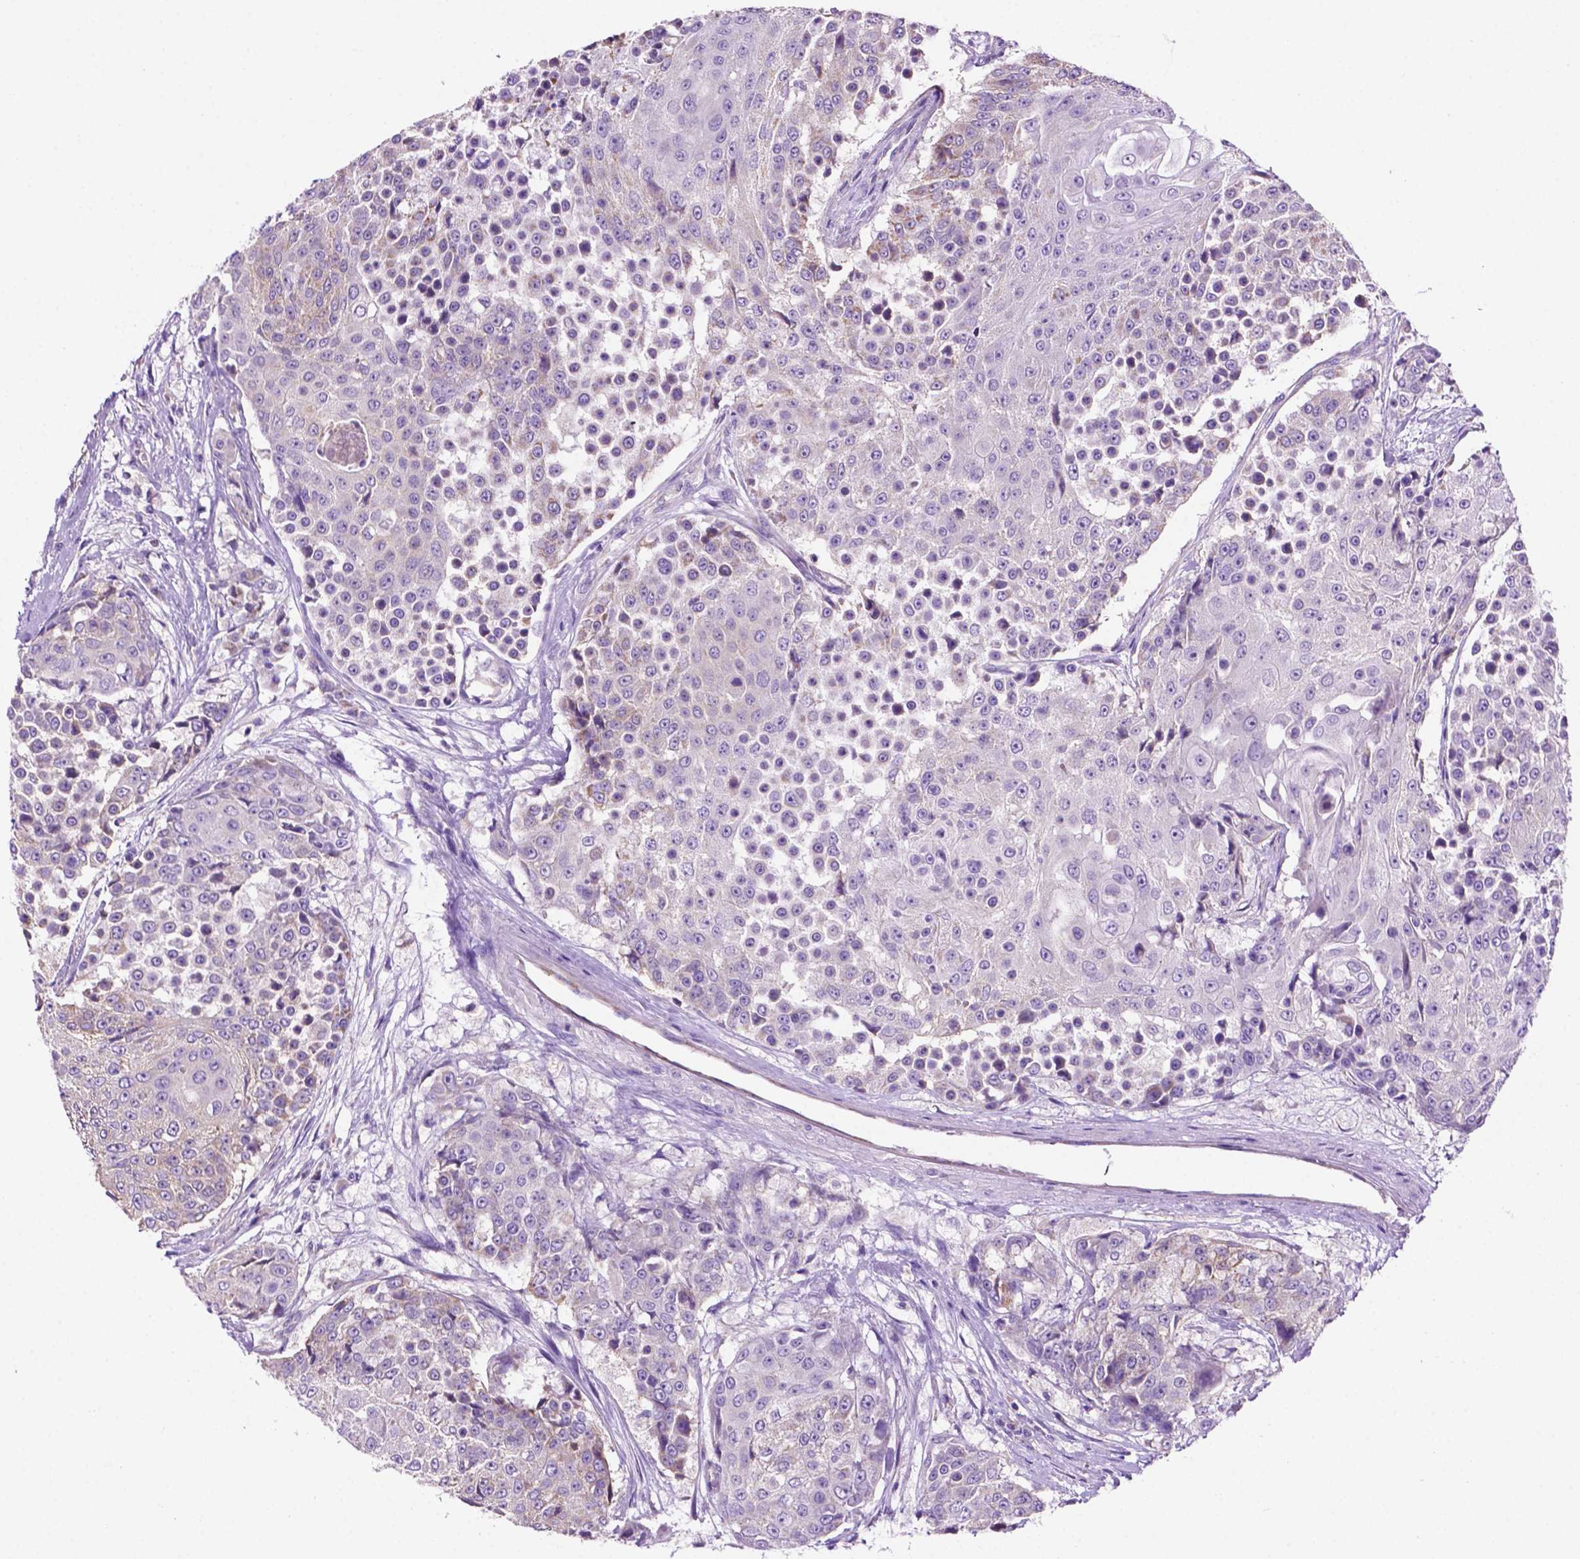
{"staining": {"intensity": "negative", "quantity": "none", "location": "none"}, "tissue": "urothelial cancer", "cell_type": "Tumor cells", "image_type": "cancer", "snomed": [{"axis": "morphology", "description": "Urothelial carcinoma, High grade"}, {"axis": "topography", "description": "Urinary bladder"}], "caption": "Immunohistochemical staining of human urothelial cancer demonstrates no significant positivity in tumor cells. The staining is performed using DAB brown chromogen with nuclei counter-stained in using hematoxylin.", "gene": "PHYHIP", "patient": {"sex": "female", "age": 63}}